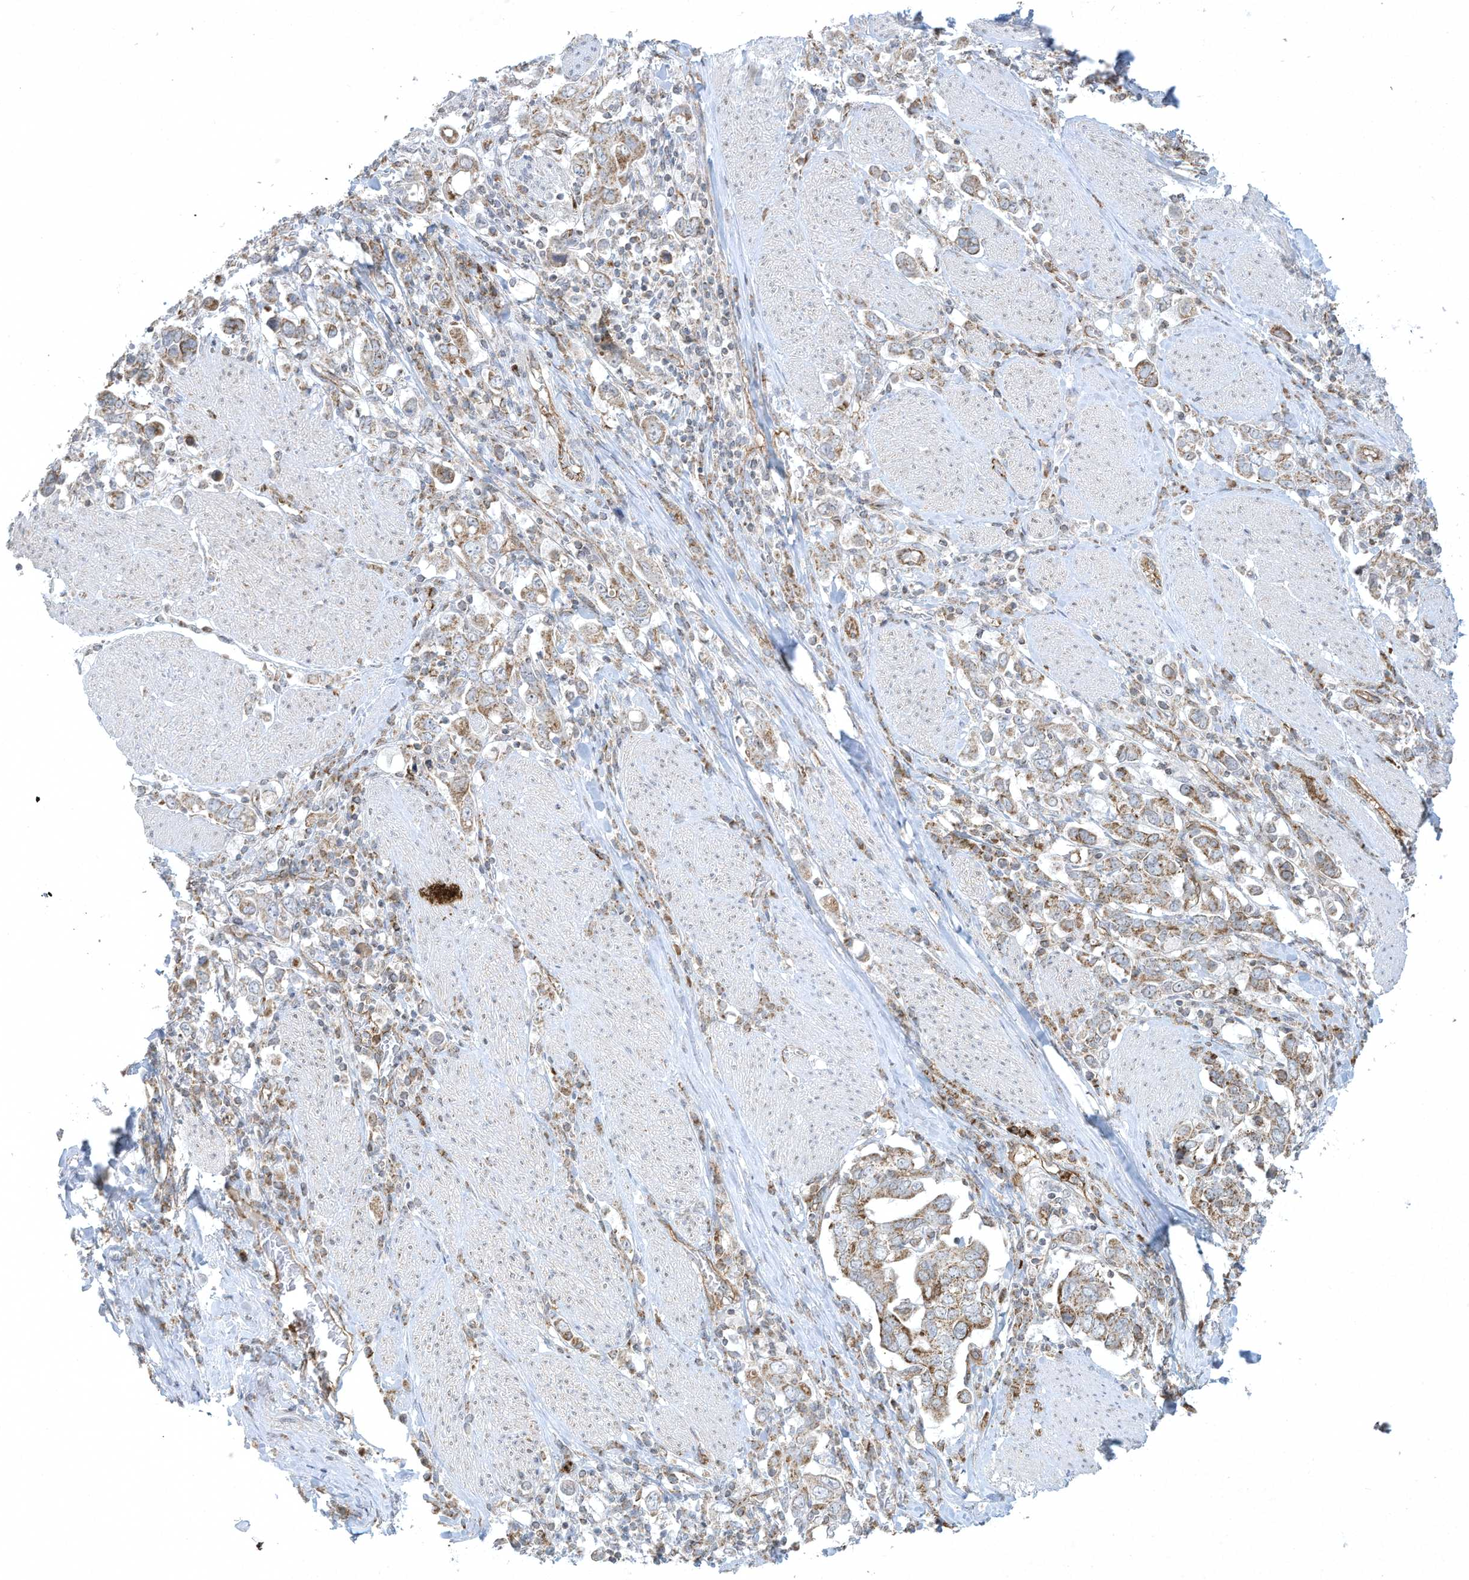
{"staining": {"intensity": "moderate", "quantity": ">75%", "location": "cytoplasmic/membranous"}, "tissue": "stomach cancer", "cell_type": "Tumor cells", "image_type": "cancer", "snomed": [{"axis": "morphology", "description": "Adenocarcinoma, NOS"}, {"axis": "topography", "description": "Stomach, upper"}], "caption": "High-magnification brightfield microscopy of stomach cancer stained with DAB (3,3'-diaminobenzidine) (brown) and counterstained with hematoxylin (blue). tumor cells exhibit moderate cytoplasmic/membranous positivity is present in about>75% of cells.", "gene": "CHRNA4", "patient": {"sex": "male", "age": 62}}